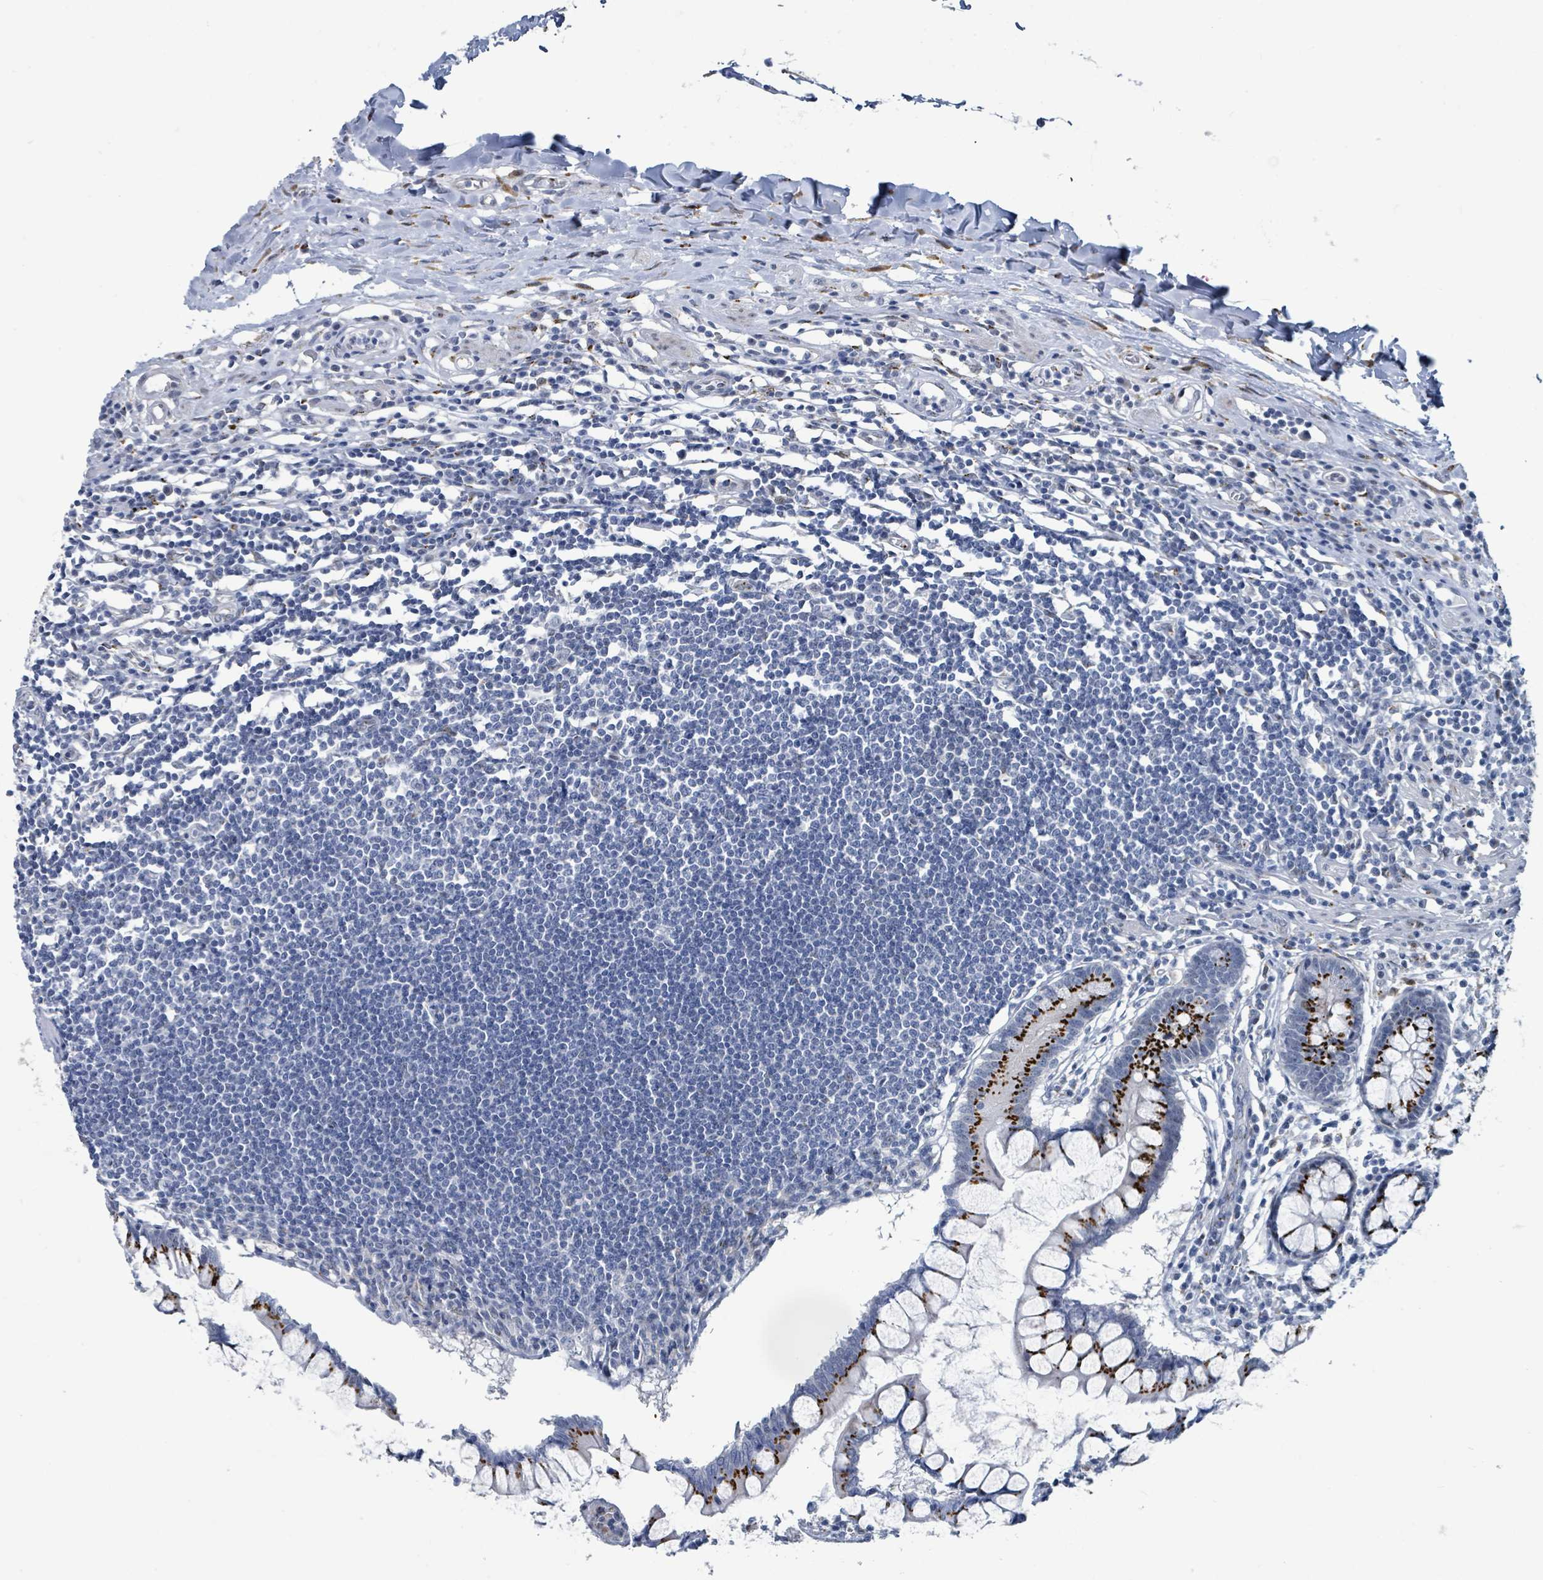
{"staining": {"intensity": "negative", "quantity": "none", "location": "none"}, "tissue": "colon", "cell_type": "Endothelial cells", "image_type": "normal", "snomed": [{"axis": "morphology", "description": "Normal tissue, NOS"}, {"axis": "morphology", "description": "Adenocarcinoma, NOS"}, {"axis": "topography", "description": "Colon"}], "caption": "Immunohistochemistry (IHC) image of unremarkable colon: human colon stained with DAB reveals no significant protein staining in endothelial cells. (DAB (3,3'-diaminobenzidine) IHC, high magnification).", "gene": "DCAF5", "patient": {"sex": "female", "age": 55}}